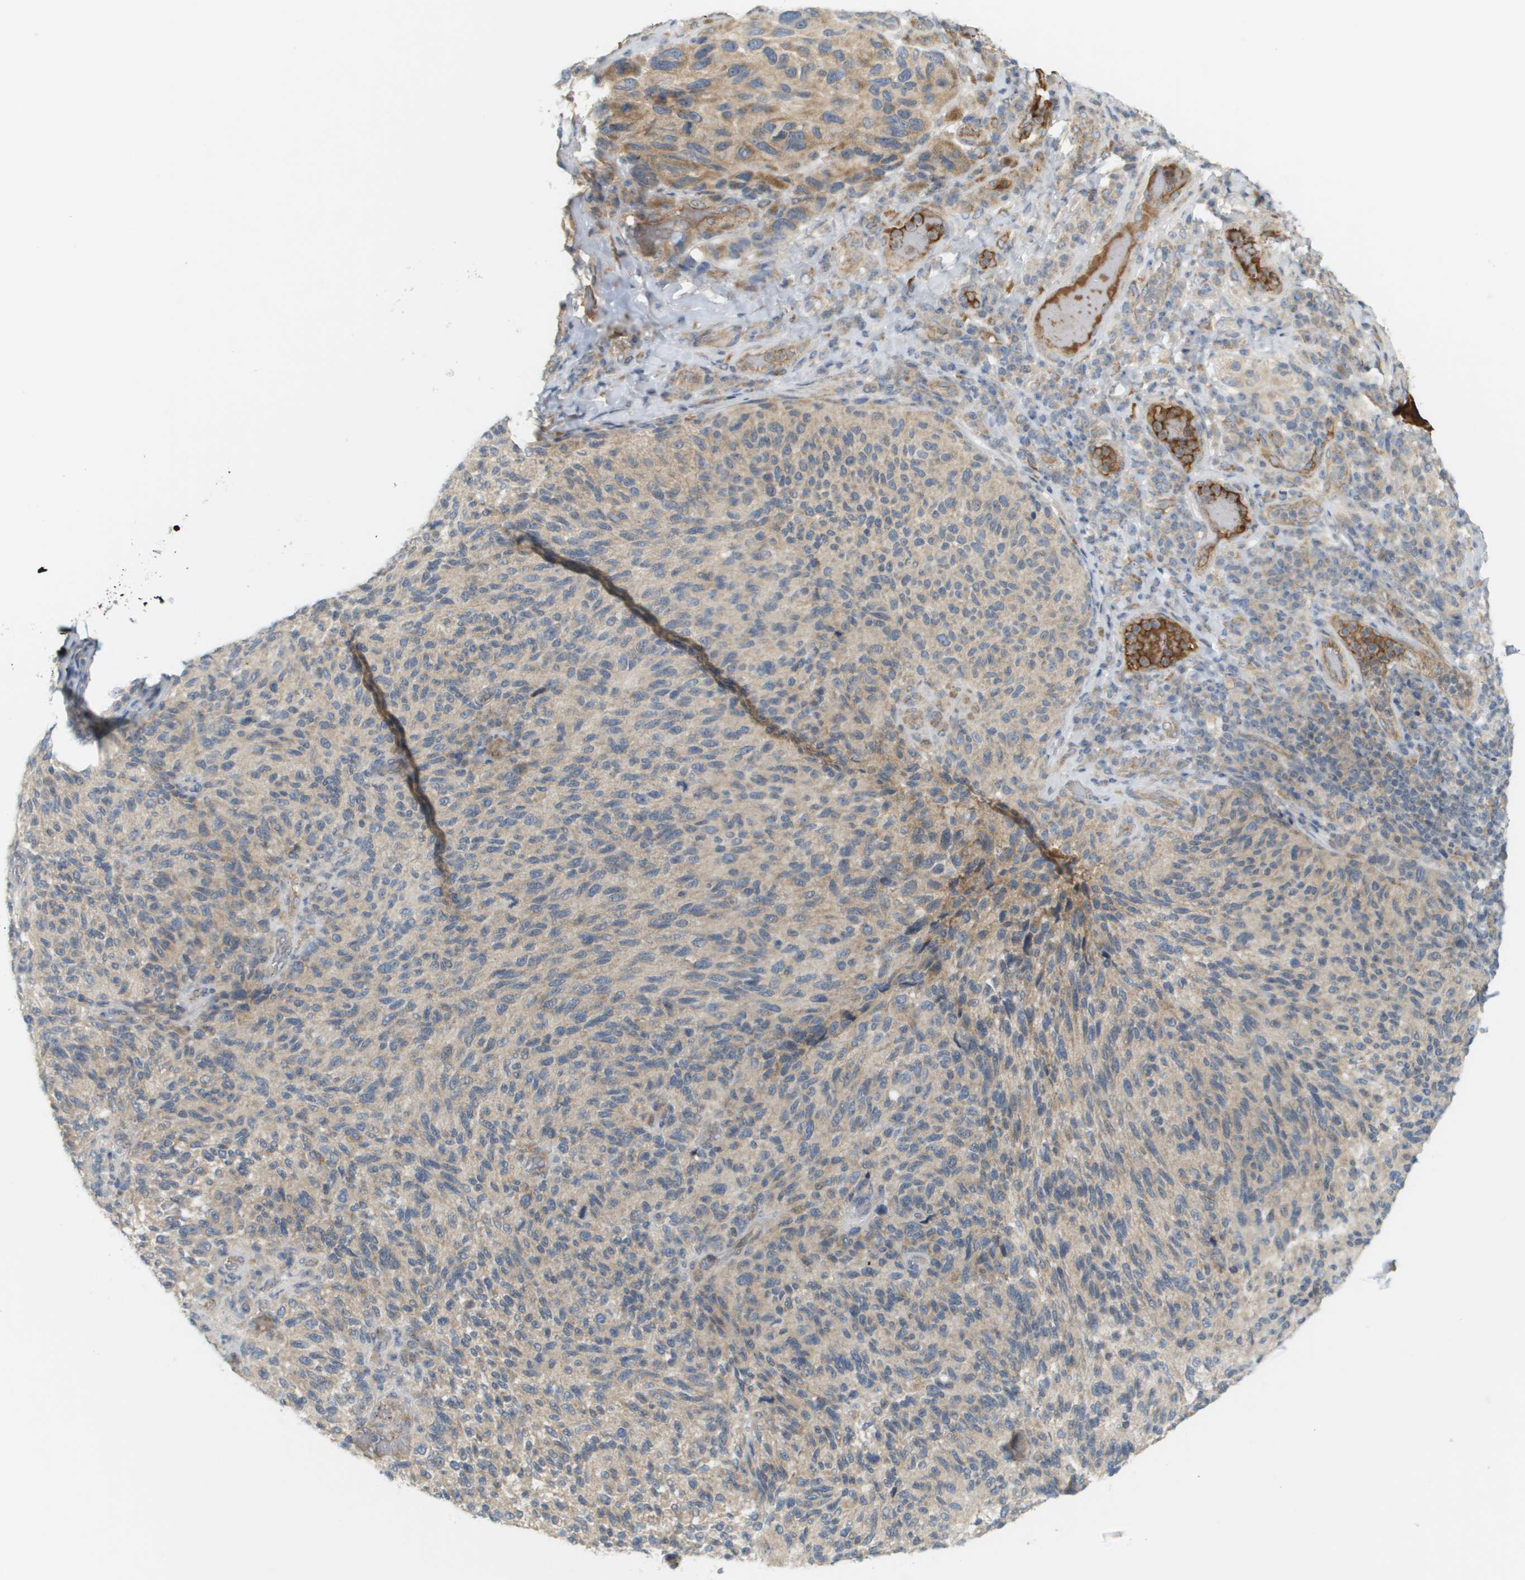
{"staining": {"intensity": "weak", "quantity": ">75%", "location": "cytoplasmic/membranous"}, "tissue": "melanoma", "cell_type": "Tumor cells", "image_type": "cancer", "snomed": [{"axis": "morphology", "description": "Malignant melanoma, NOS"}, {"axis": "topography", "description": "Skin"}], "caption": "Immunohistochemical staining of human malignant melanoma shows weak cytoplasmic/membranous protein expression in approximately >75% of tumor cells.", "gene": "PROC", "patient": {"sex": "female", "age": 73}}